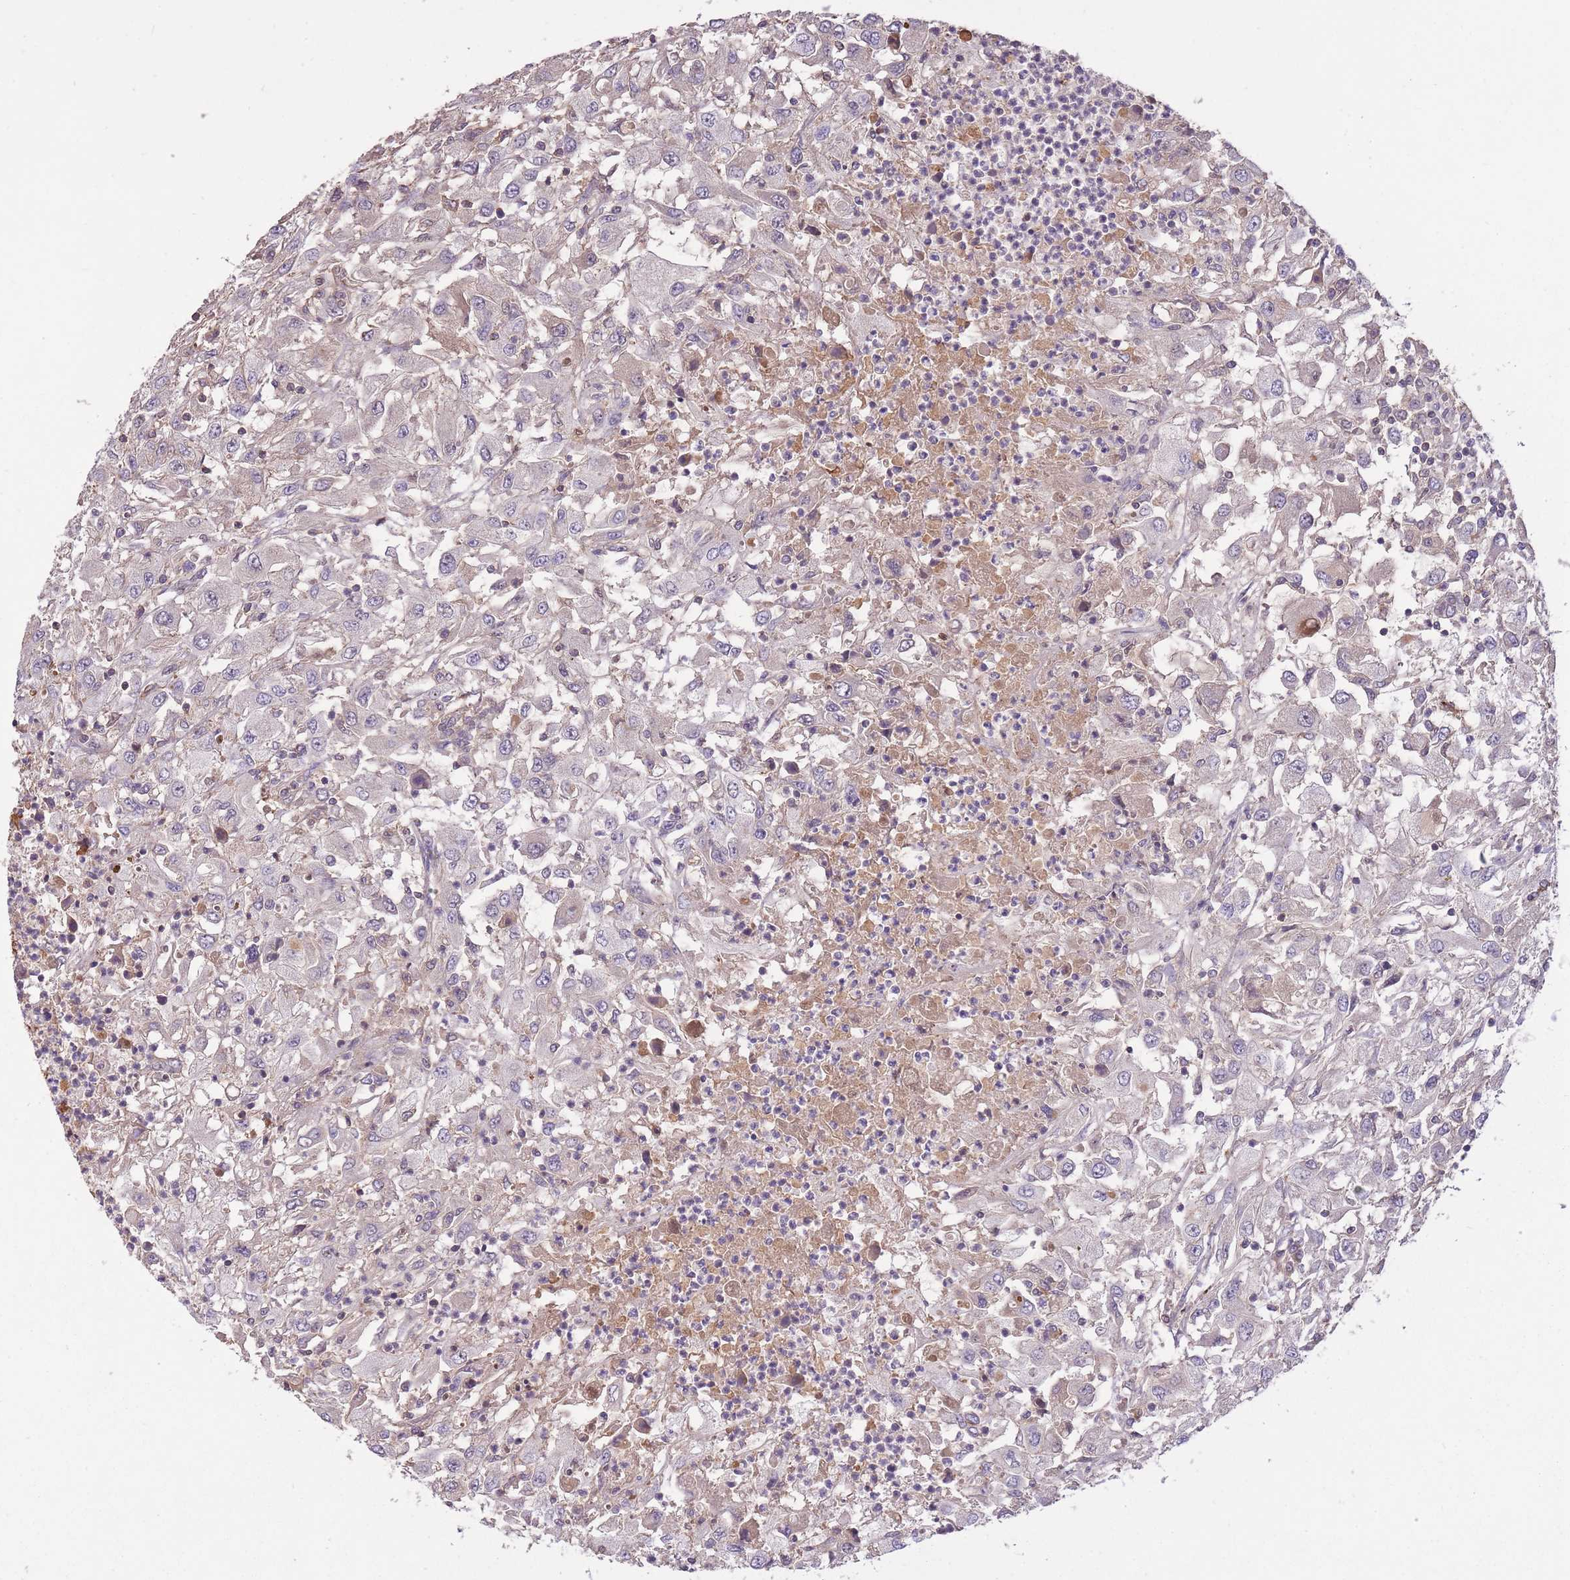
{"staining": {"intensity": "negative", "quantity": "none", "location": "none"}, "tissue": "renal cancer", "cell_type": "Tumor cells", "image_type": "cancer", "snomed": [{"axis": "morphology", "description": "Adenocarcinoma, NOS"}, {"axis": "topography", "description": "Kidney"}], "caption": "This is an immunohistochemistry photomicrograph of human adenocarcinoma (renal). There is no expression in tumor cells.", "gene": "POLR3F", "patient": {"sex": "female", "age": 67}}